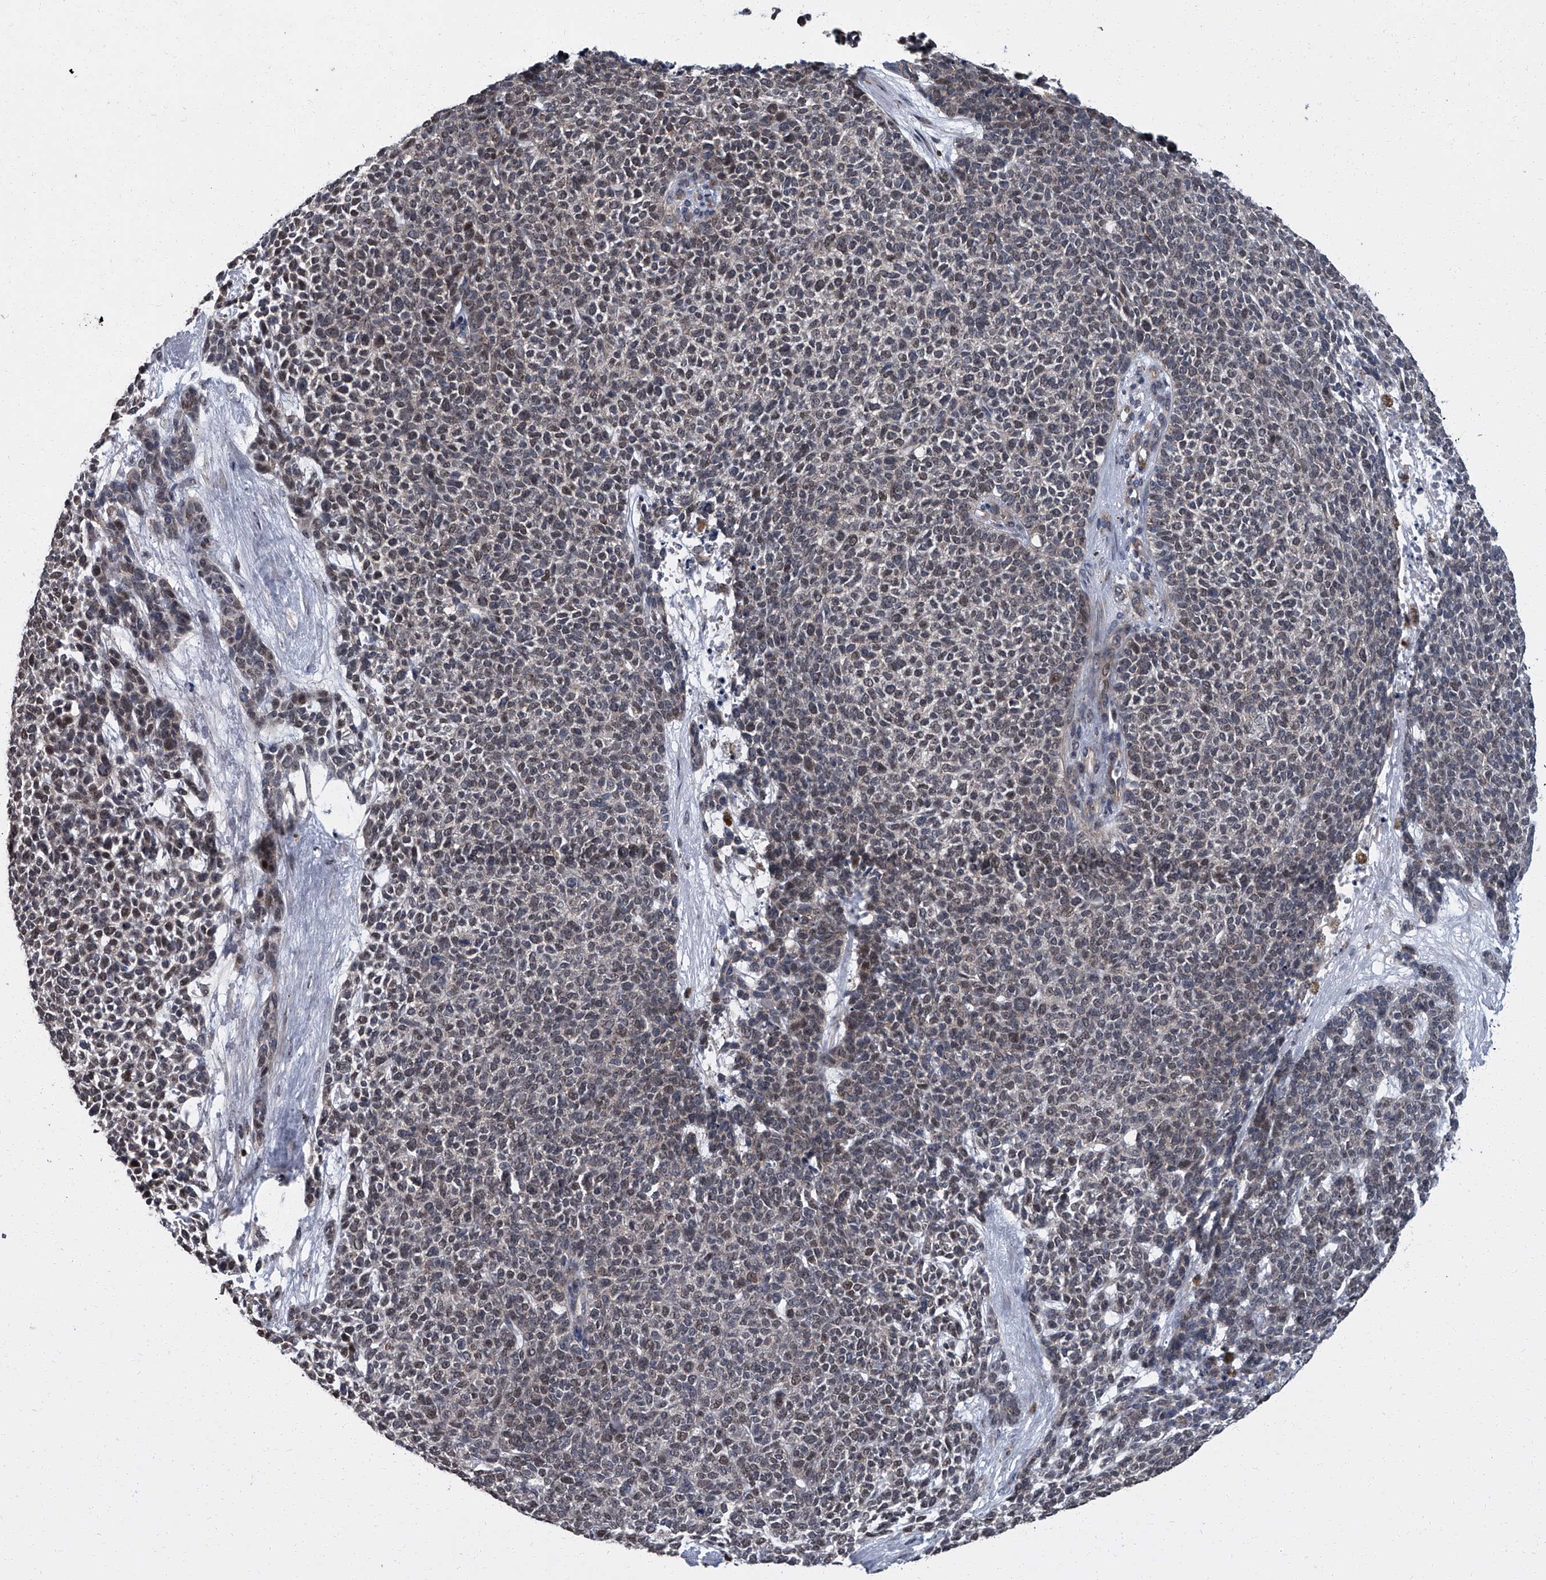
{"staining": {"intensity": "weak", "quantity": "25%-75%", "location": "nuclear"}, "tissue": "skin cancer", "cell_type": "Tumor cells", "image_type": "cancer", "snomed": [{"axis": "morphology", "description": "Basal cell carcinoma"}, {"axis": "topography", "description": "Skin"}], "caption": "The histopathology image exhibits a brown stain indicating the presence of a protein in the nuclear of tumor cells in skin basal cell carcinoma.", "gene": "ZNF274", "patient": {"sex": "female", "age": 84}}